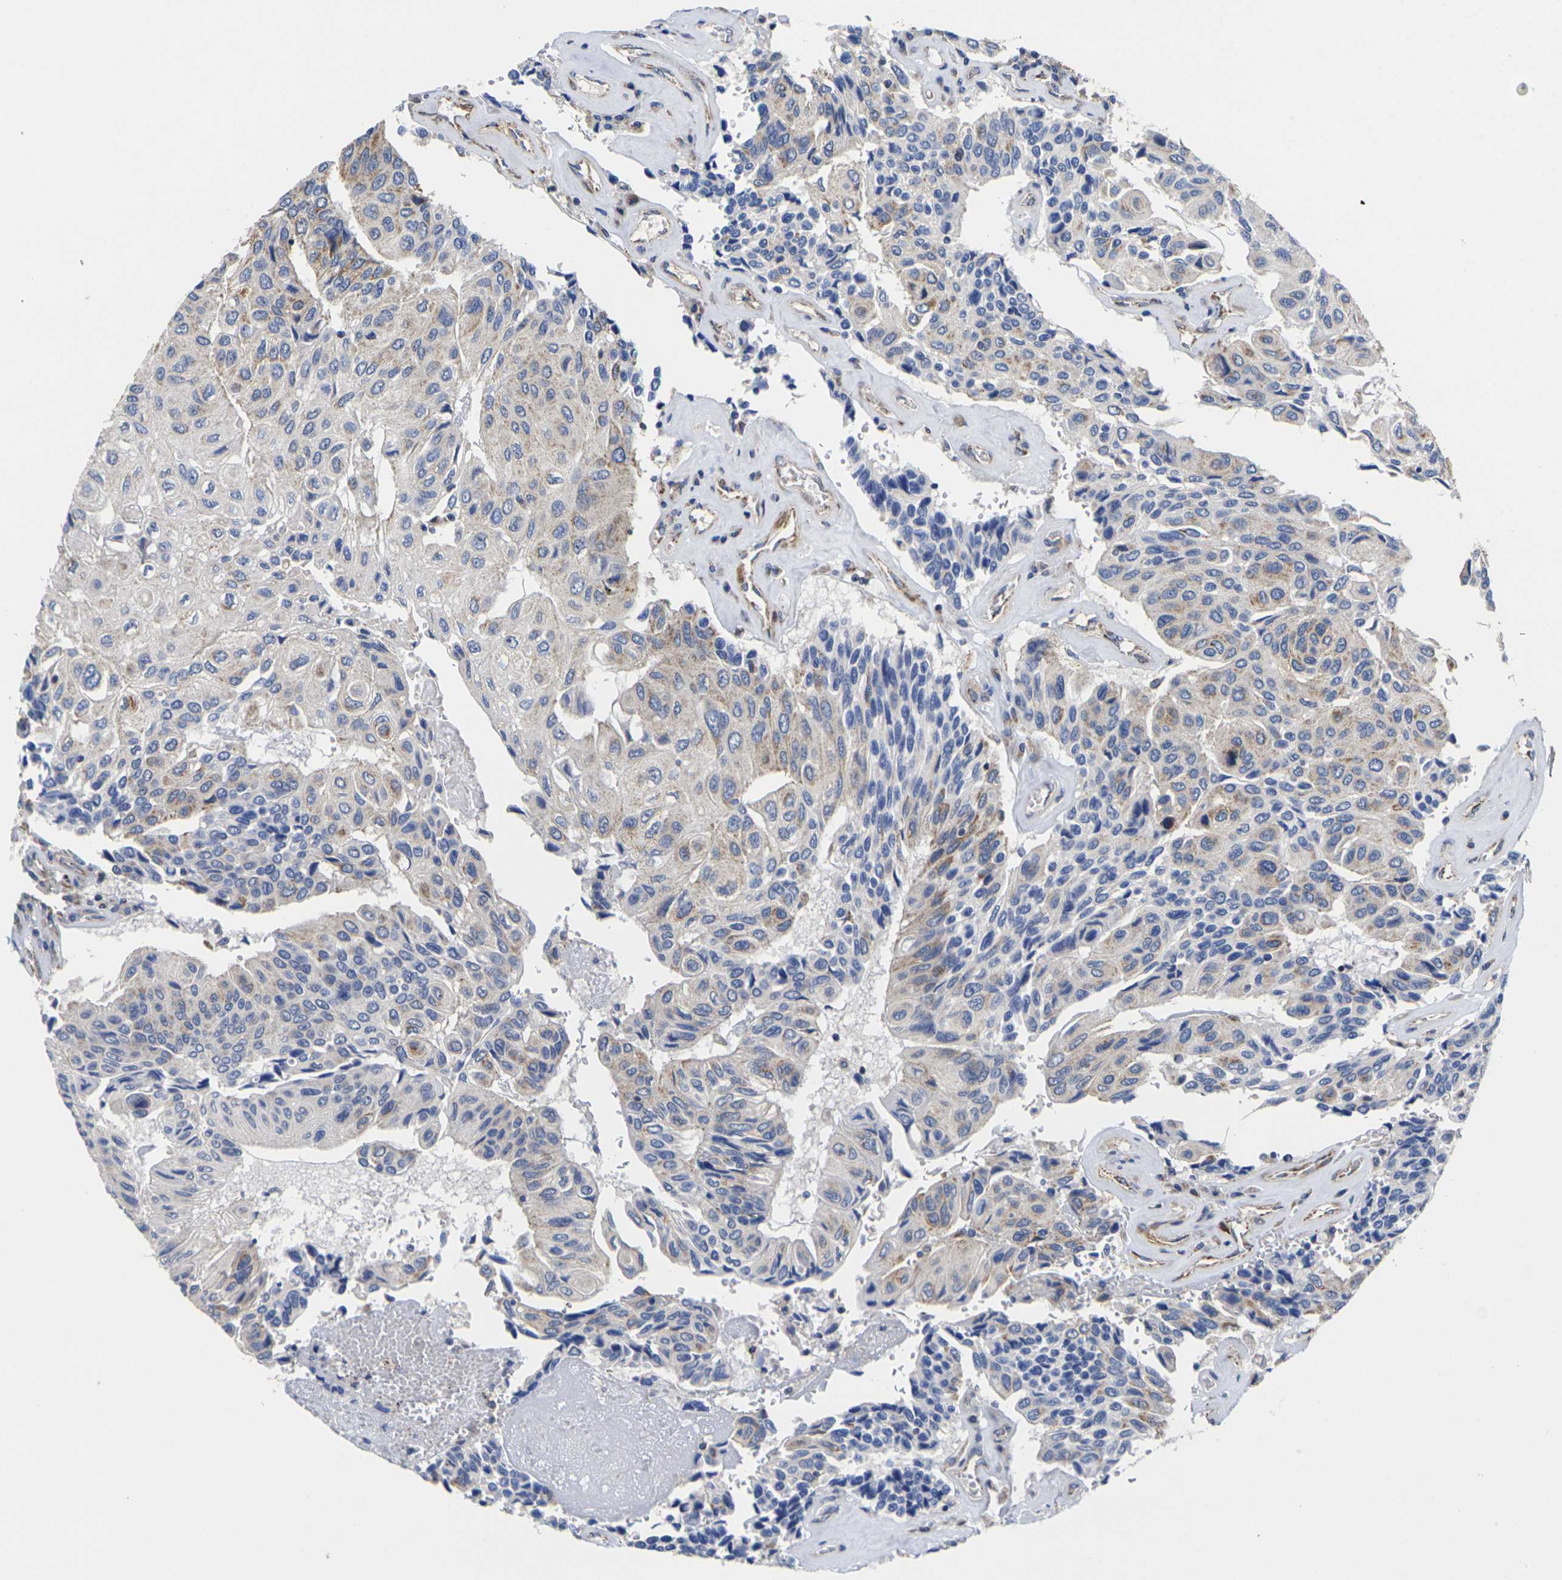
{"staining": {"intensity": "moderate", "quantity": "<25%", "location": "cytoplasmic/membranous"}, "tissue": "urothelial cancer", "cell_type": "Tumor cells", "image_type": "cancer", "snomed": [{"axis": "morphology", "description": "Urothelial carcinoma, High grade"}, {"axis": "topography", "description": "Urinary bladder"}], "caption": "A histopathology image of human urothelial carcinoma (high-grade) stained for a protein exhibits moderate cytoplasmic/membranous brown staining in tumor cells. (DAB IHC, brown staining for protein, blue staining for nuclei).", "gene": "P2RY11", "patient": {"sex": "female", "age": 85}}